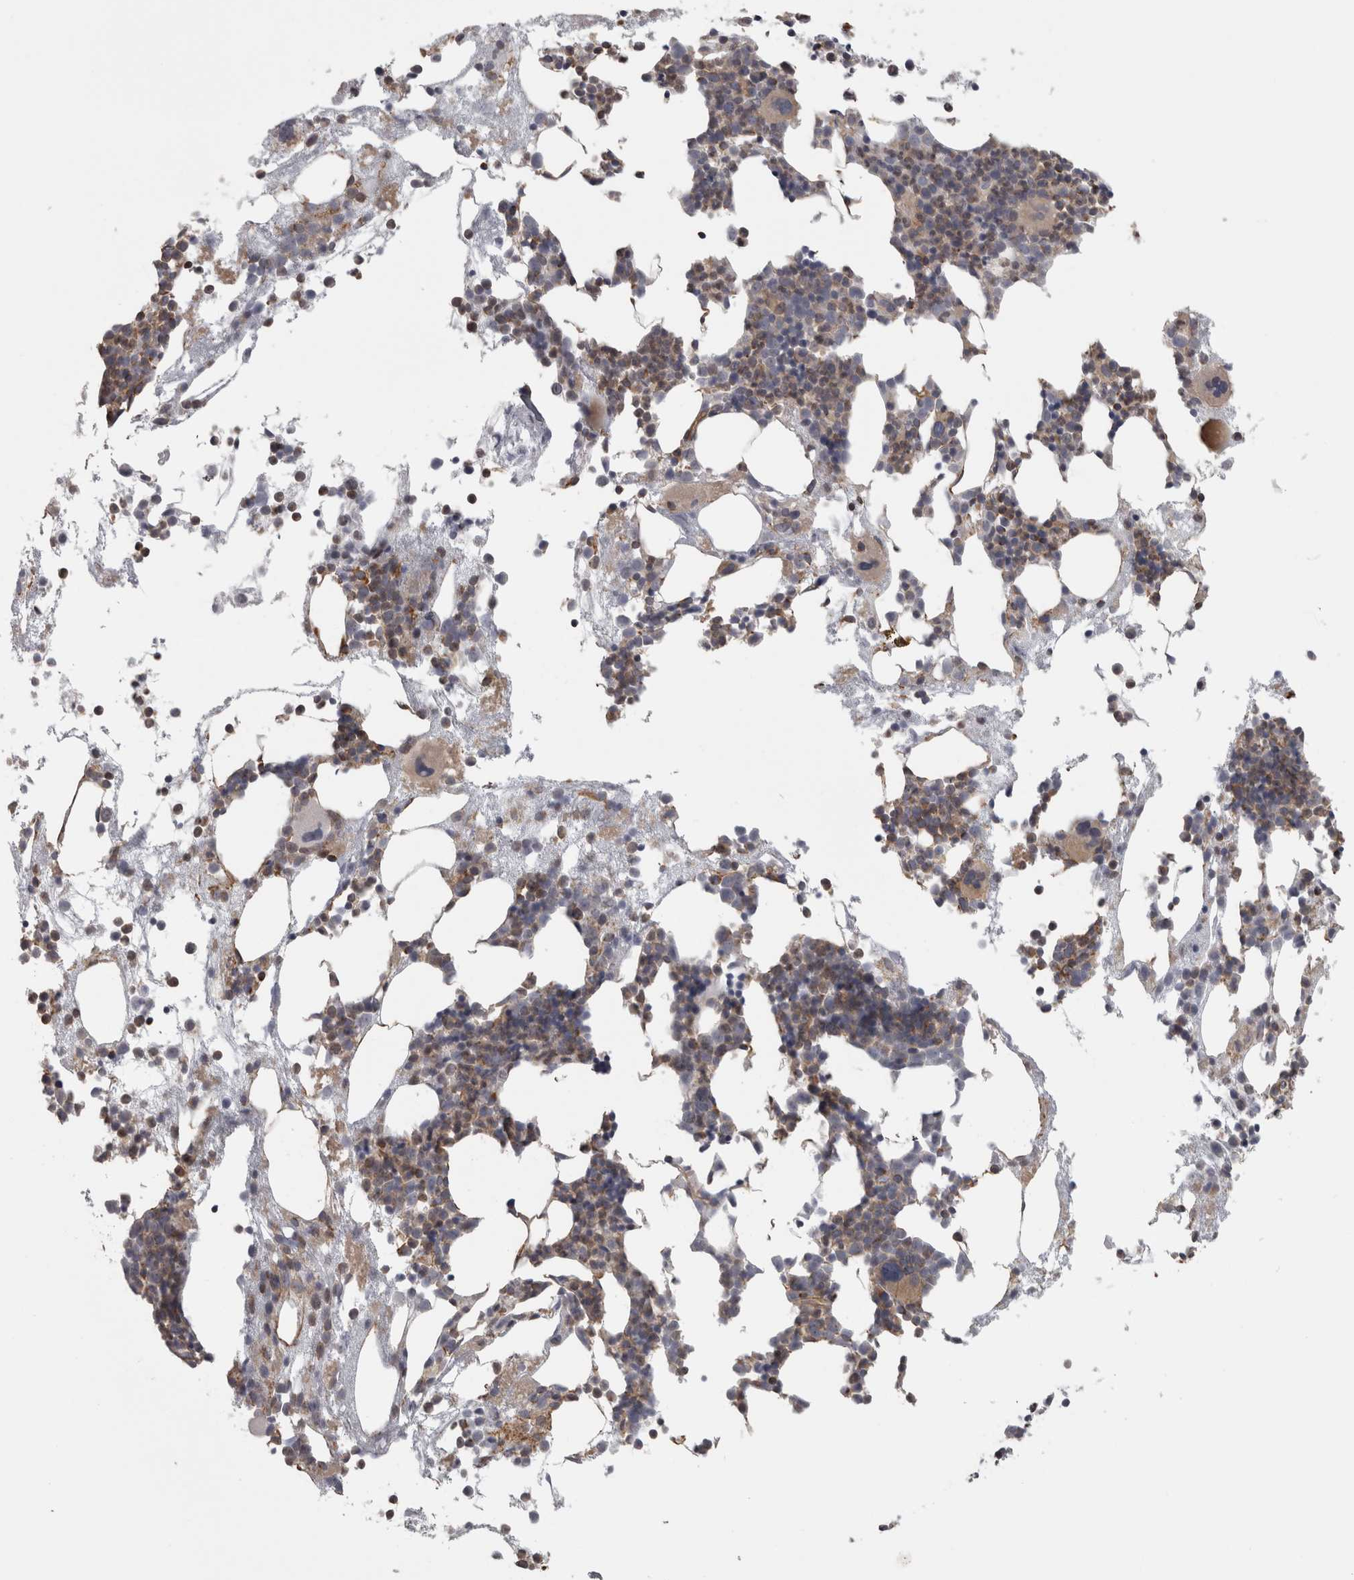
{"staining": {"intensity": "weak", "quantity": "25%-75%", "location": "cytoplasmic/membranous"}, "tissue": "bone marrow", "cell_type": "Hematopoietic cells", "image_type": "normal", "snomed": [{"axis": "morphology", "description": "Normal tissue, NOS"}, {"axis": "morphology", "description": "Inflammation, NOS"}, {"axis": "topography", "description": "Bone marrow"}], "caption": "Protein positivity by immunohistochemistry (IHC) demonstrates weak cytoplasmic/membranous staining in approximately 25%-75% of hematopoietic cells in normal bone marrow.", "gene": "PPP1R12B", "patient": {"sex": "female", "age": 81}}